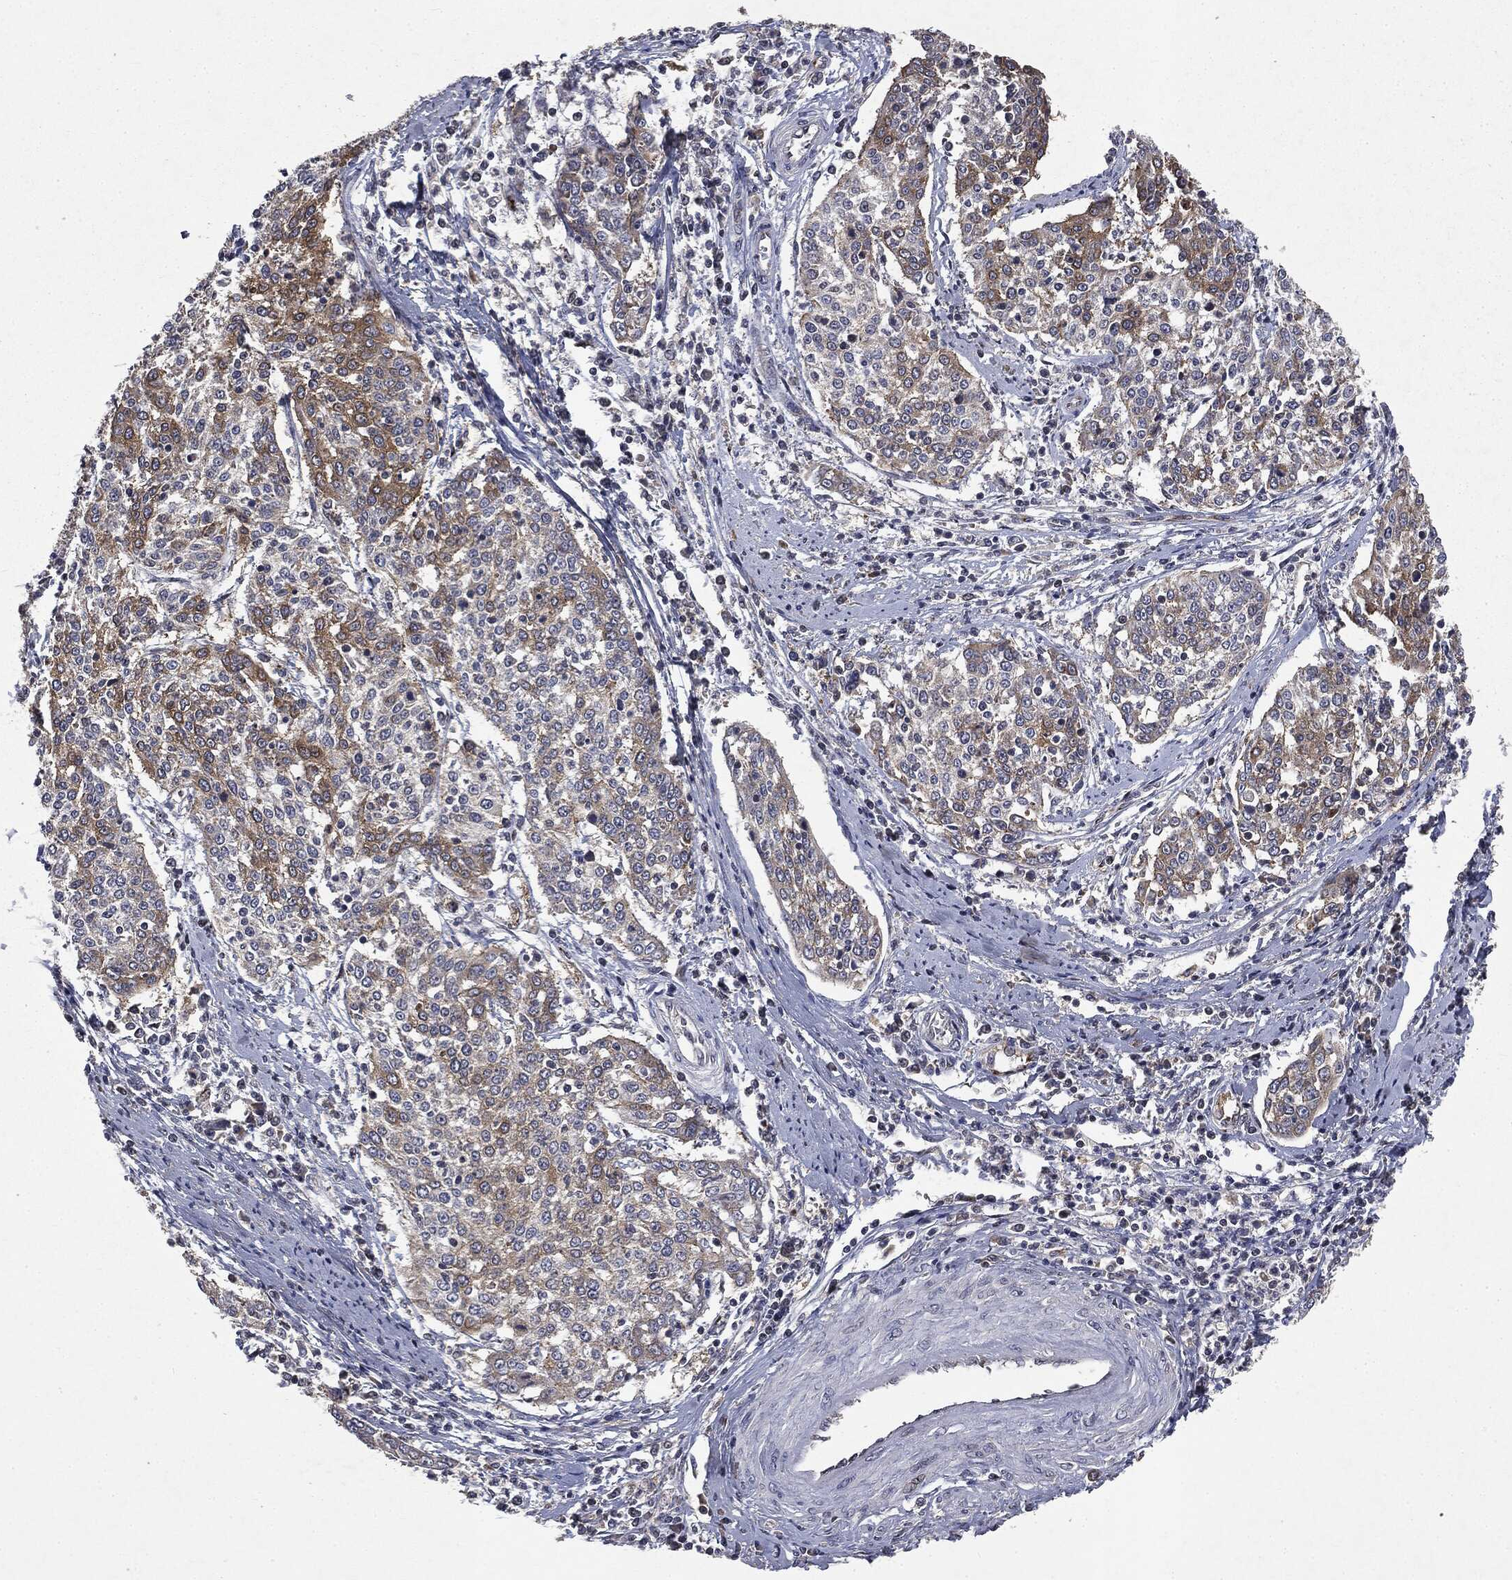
{"staining": {"intensity": "moderate", "quantity": "25%-75%", "location": "cytoplasmic/membranous"}, "tissue": "cervical cancer", "cell_type": "Tumor cells", "image_type": "cancer", "snomed": [{"axis": "morphology", "description": "Squamous cell carcinoma, NOS"}, {"axis": "topography", "description": "Cervix"}], "caption": "A brown stain highlights moderate cytoplasmic/membranous expression of a protein in human cervical cancer (squamous cell carcinoma) tumor cells. (IHC, brightfield microscopy, high magnification).", "gene": "PLPPR2", "patient": {"sex": "female", "age": 41}}